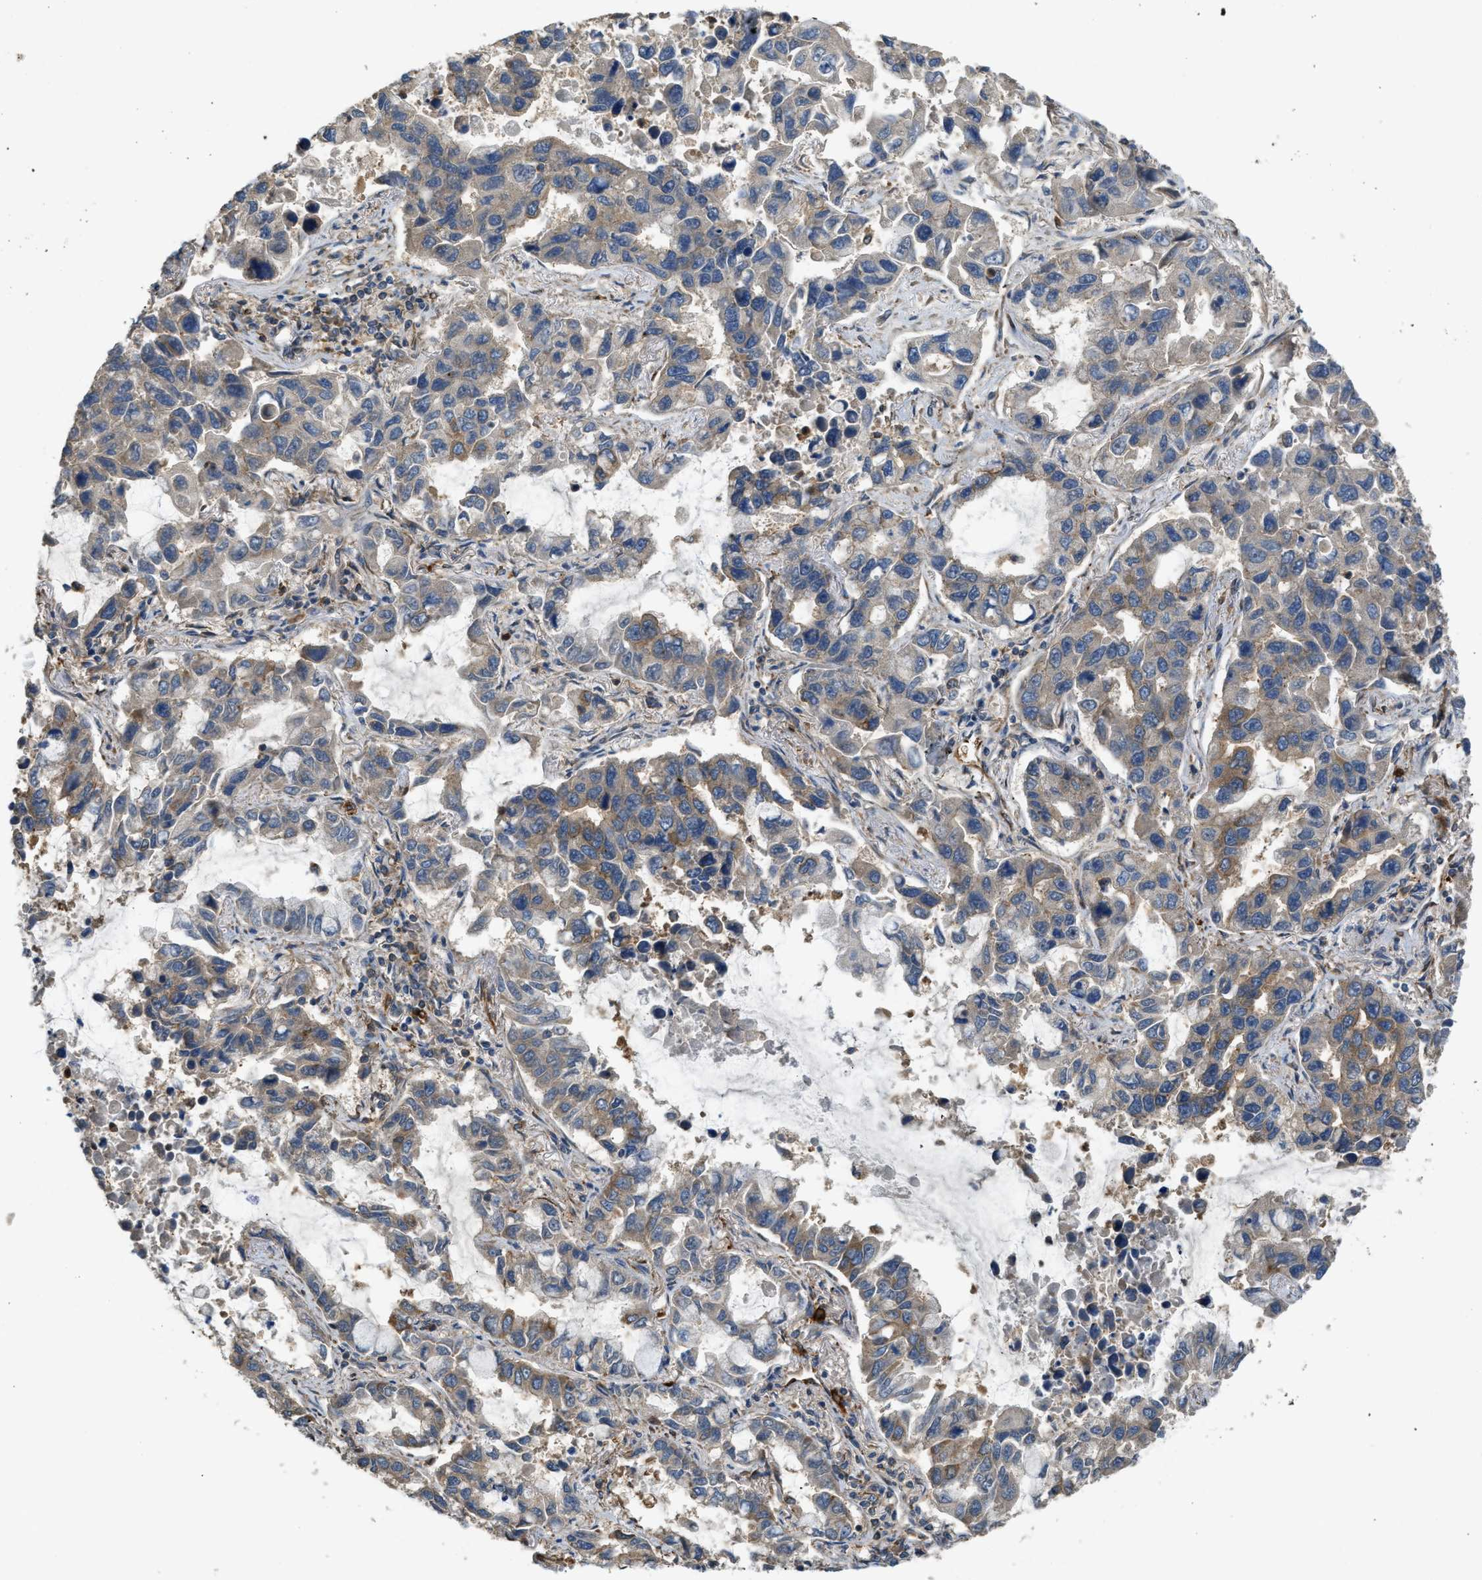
{"staining": {"intensity": "moderate", "quantity": "<25%", "location": "cytoplasmic/membranous"}, "tissue": "lung cancer", "cell_type": "Tumor cells", "image_type": "cancer", "snomed": [{"axis": "morphology", "description": "Adenocarcinoma, NOS"}, {"axis": "topography", "description": "Lung"}], "caption": "A low amount of moderate cytoplasmic/membranous positivity is identified in about <25% of tumor cells in lung cancer tissue.", "gene": "BAG4", "patient": {"sex": "male", "age": 64}}